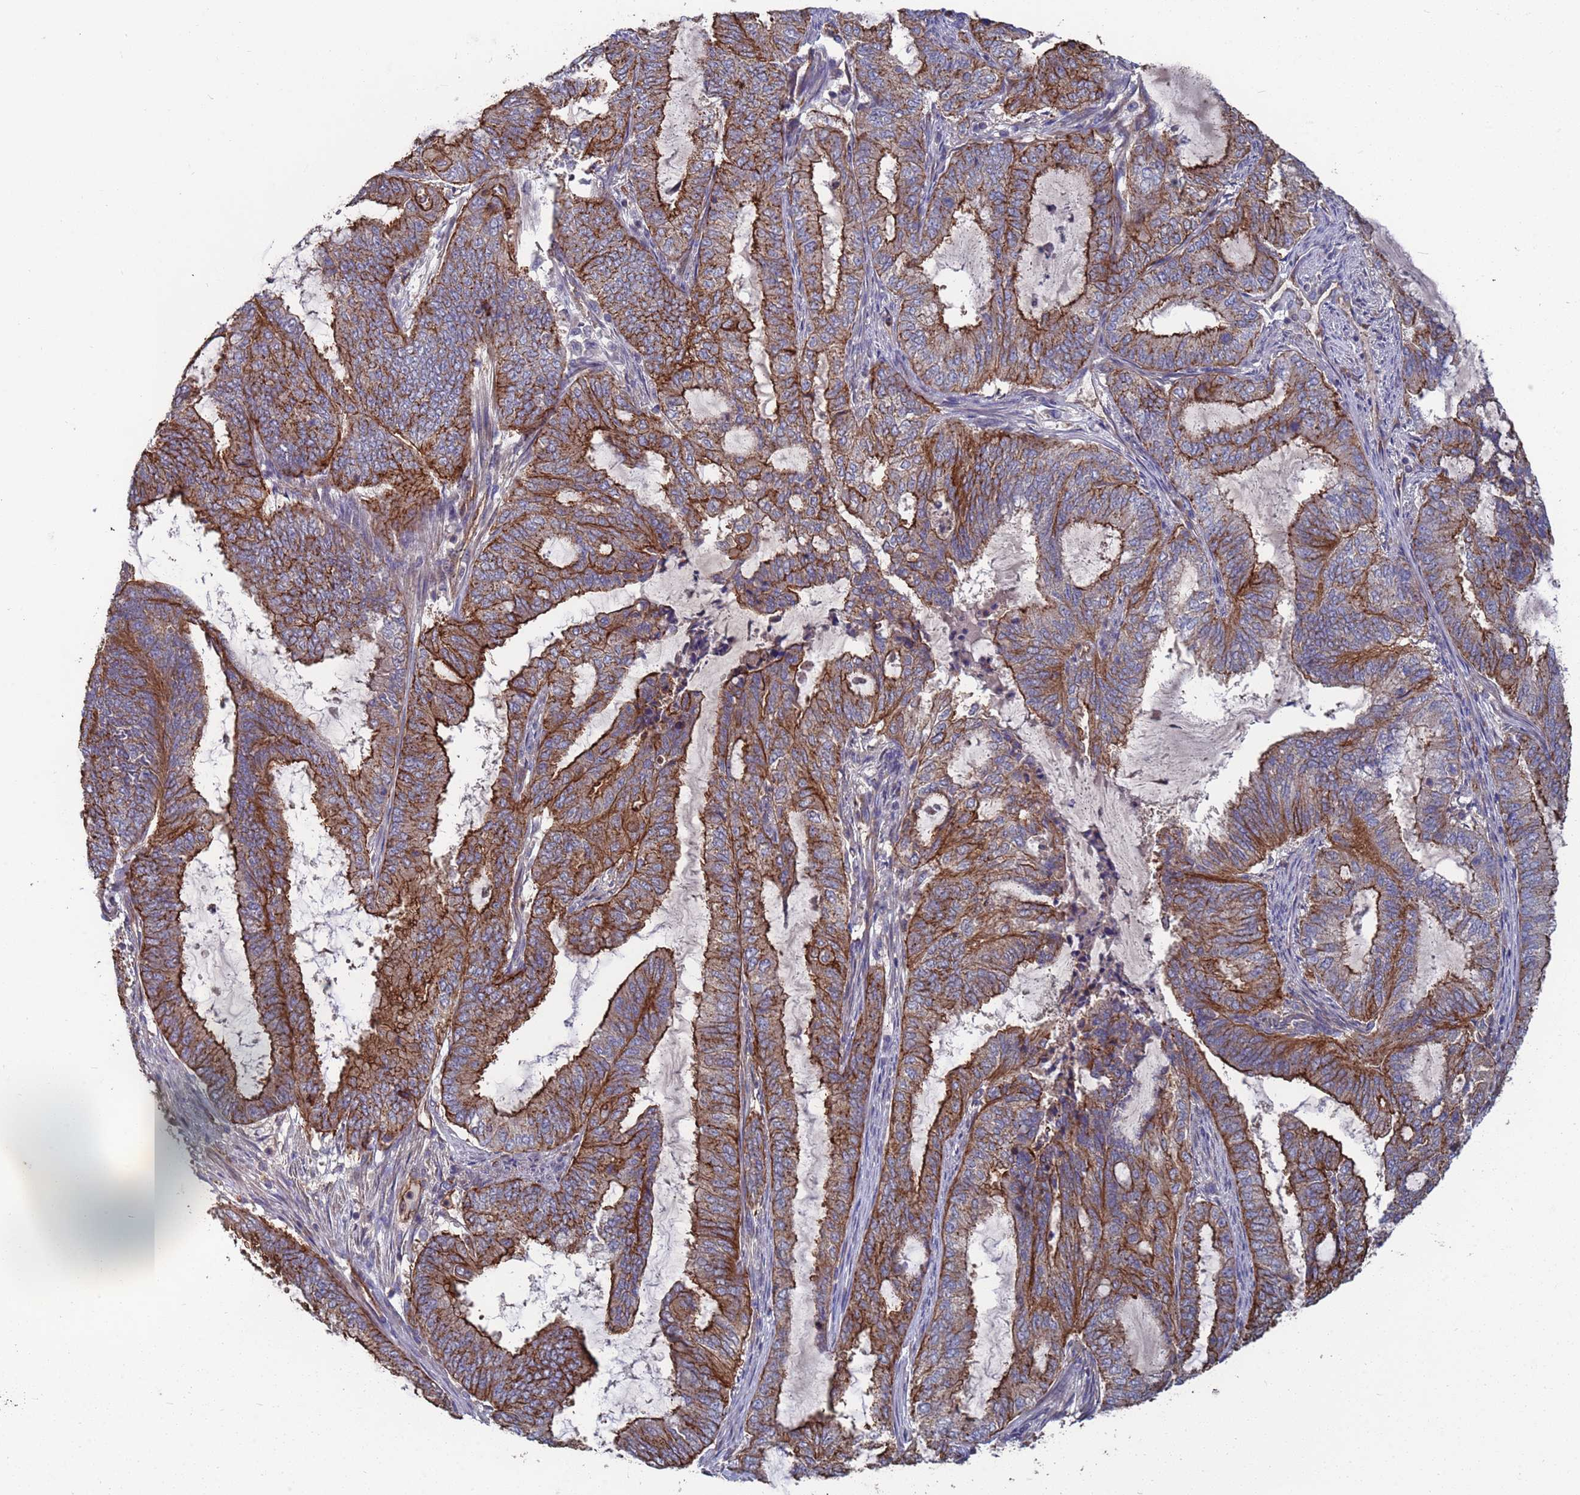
{"staining": {"intensity": "strong", "quantity": ">75%", "location": "cytoplasmic/membranous"}, "tissue": "endometrial cancer", "cell_type": "Tumor cells", "image_type": "cancer", "snomed": [{"axis": "morphology", "description": "Adenocarcinoma, NOS"}, {"axis": "topography", "description": "Endometrium"}], "caption": "Immunohistochemical staining of human adenocarcinoma (endometrial) shows strong cytoplasmic/membranous protein staining in approximately >75% of tumor cells.", "gene": "NDUFAF6", "patient": {"sex": "female", "age": 51}}